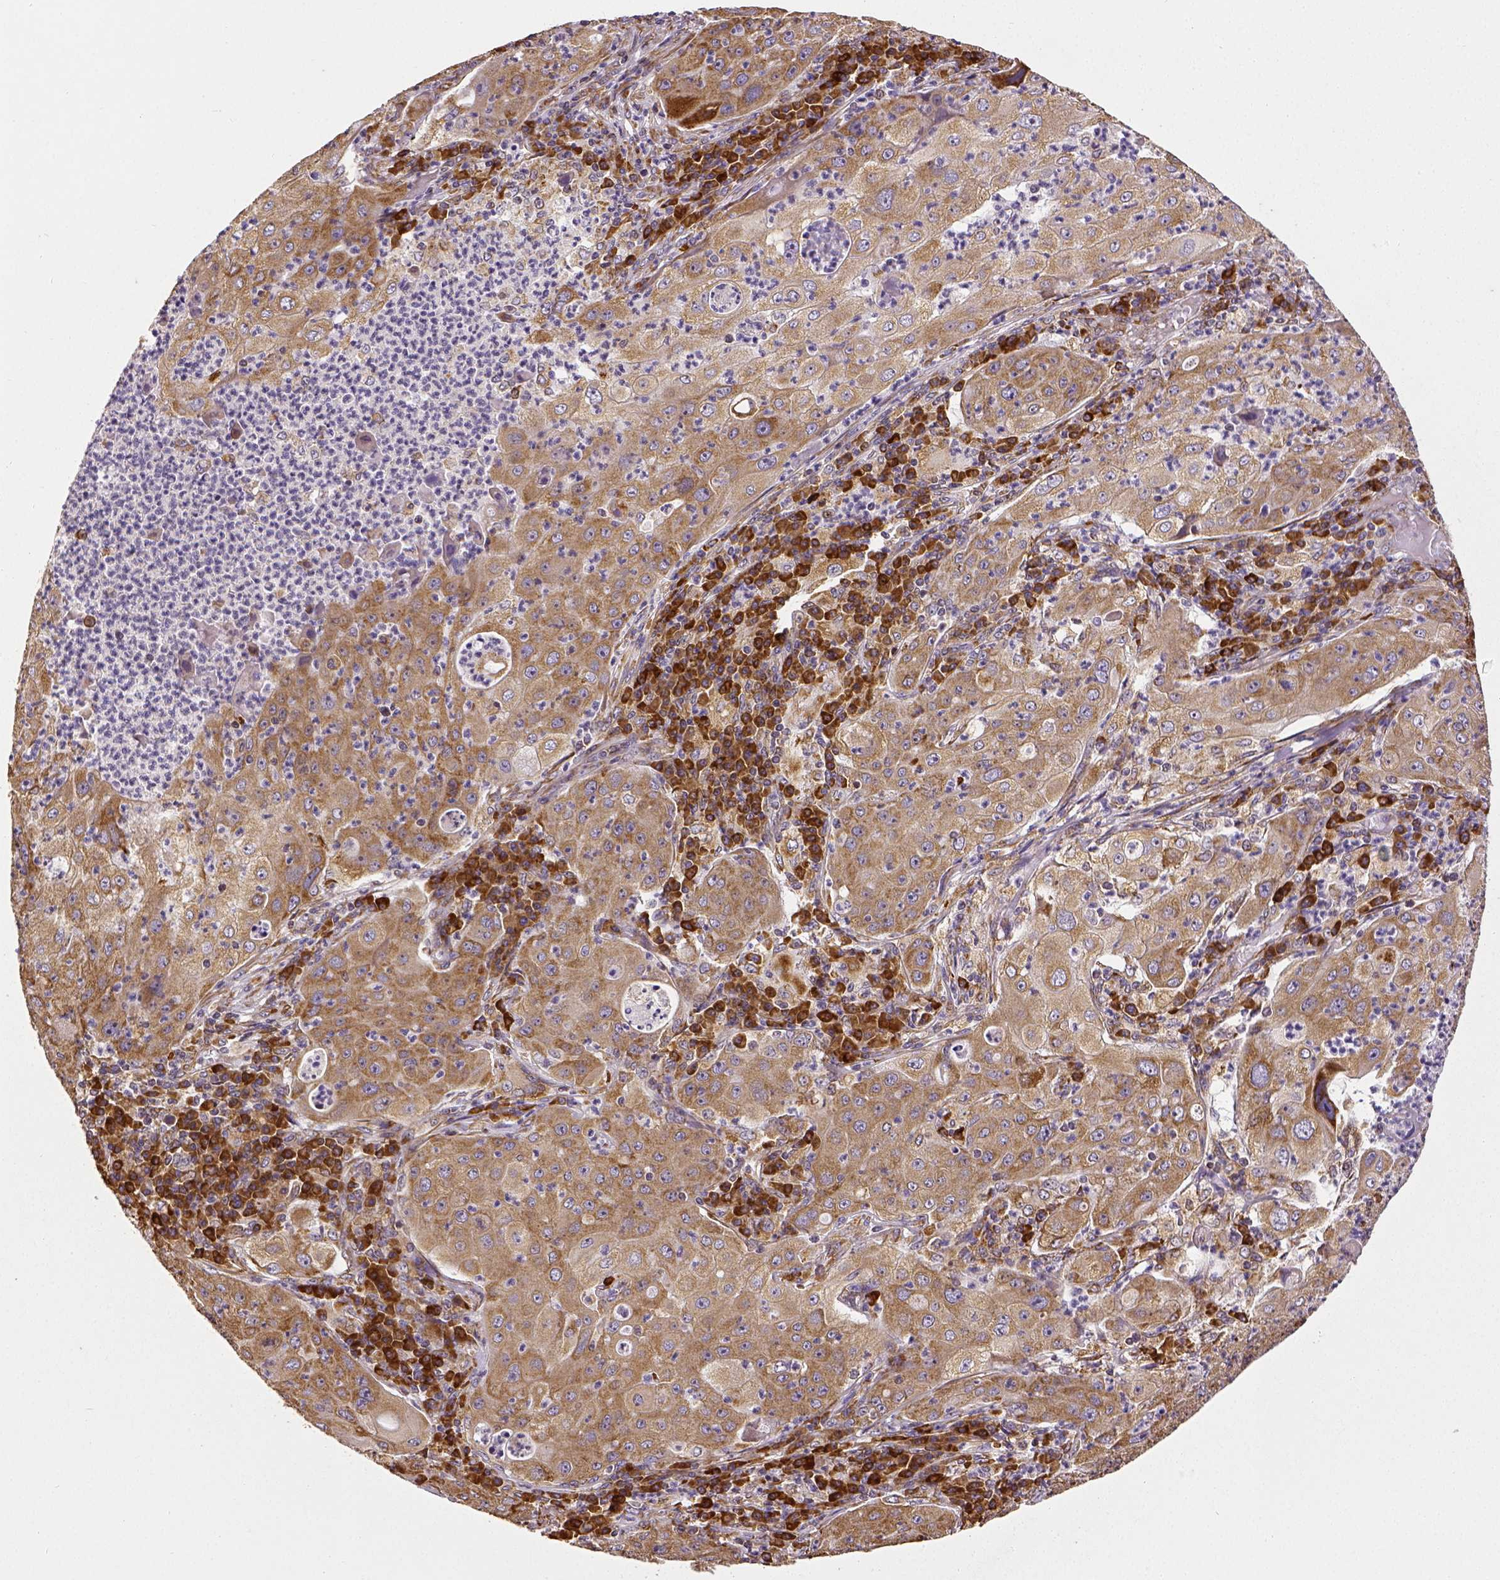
{"staining": {"intensity": "moderate", "quantity": ">75%", "location": "cytoplasmic/membranous"}, "tissue": "lung cancer", "cell_type": "Tumor cells", "image_type": "cancer", "snomed": [{"axis": "morphology", "description": "Squamous cell carcinoma, NOS"}, {"axis": "topography", "description": "Lung"}], "caption": "DAB immunohistochemical staining of human lung cancer displays moderate cytoplasmic/membranous protein positivity in about >75% of tumor cells.", "gene": "MTDH", "patient": {"sex": "female", "age": 59}}